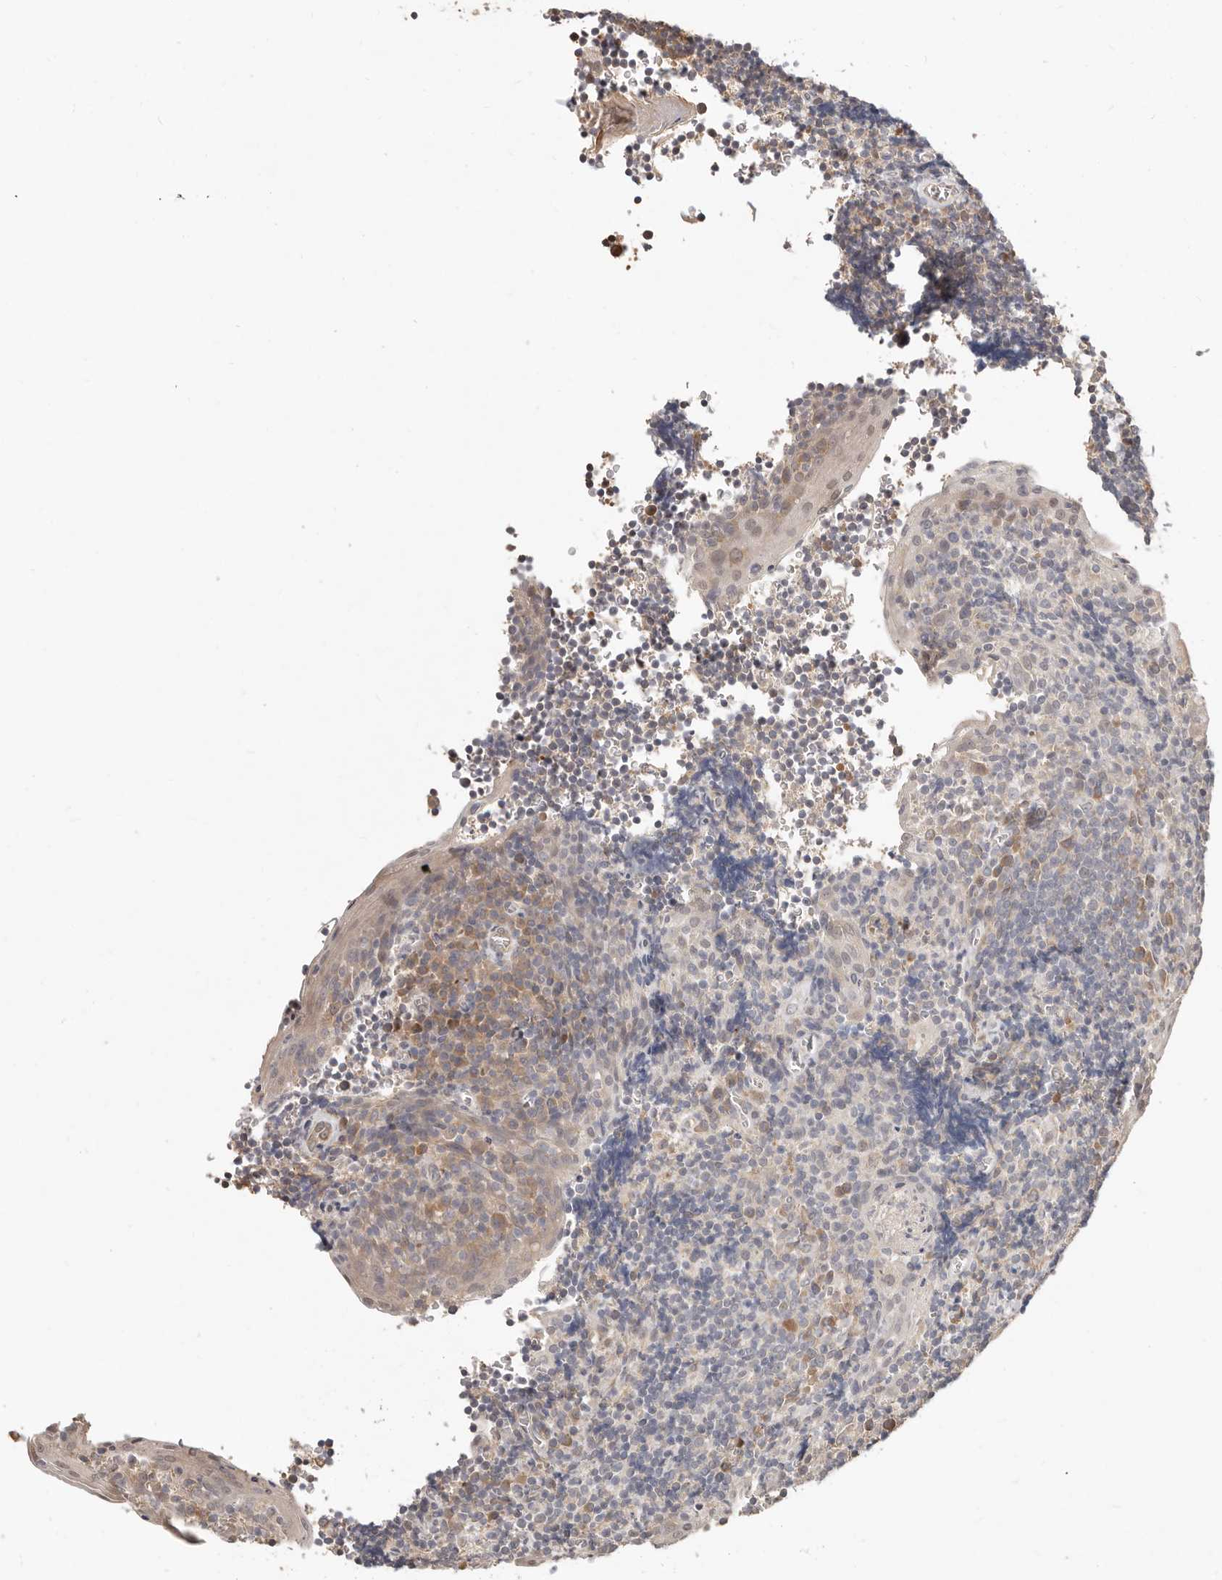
{"staining": {"intensity": "moderate", "quantity": "<25%", "location": "cytoplasmic/membranous"}, "tissue": "tonsil", "cell_type": "Germinal center cells", "image_type": "normal", "snomed": [{"axis": "morphology", "description": "Normal tissue, NOS"}, {"axis": "topography", "description": "Tonsil"}], "caption": "Immunohistochemical staining of unremarkable tonsil displays moderate cytoplasmic/membranous protein expression in approximately <25% of germinal center cells. (DAB (3,3'-diaminobenzidine) IHC, brown staining for protein, blue staining for nuclei).", "gene": "MTFR2", "patient": {"sex": "male", "age": 27}}